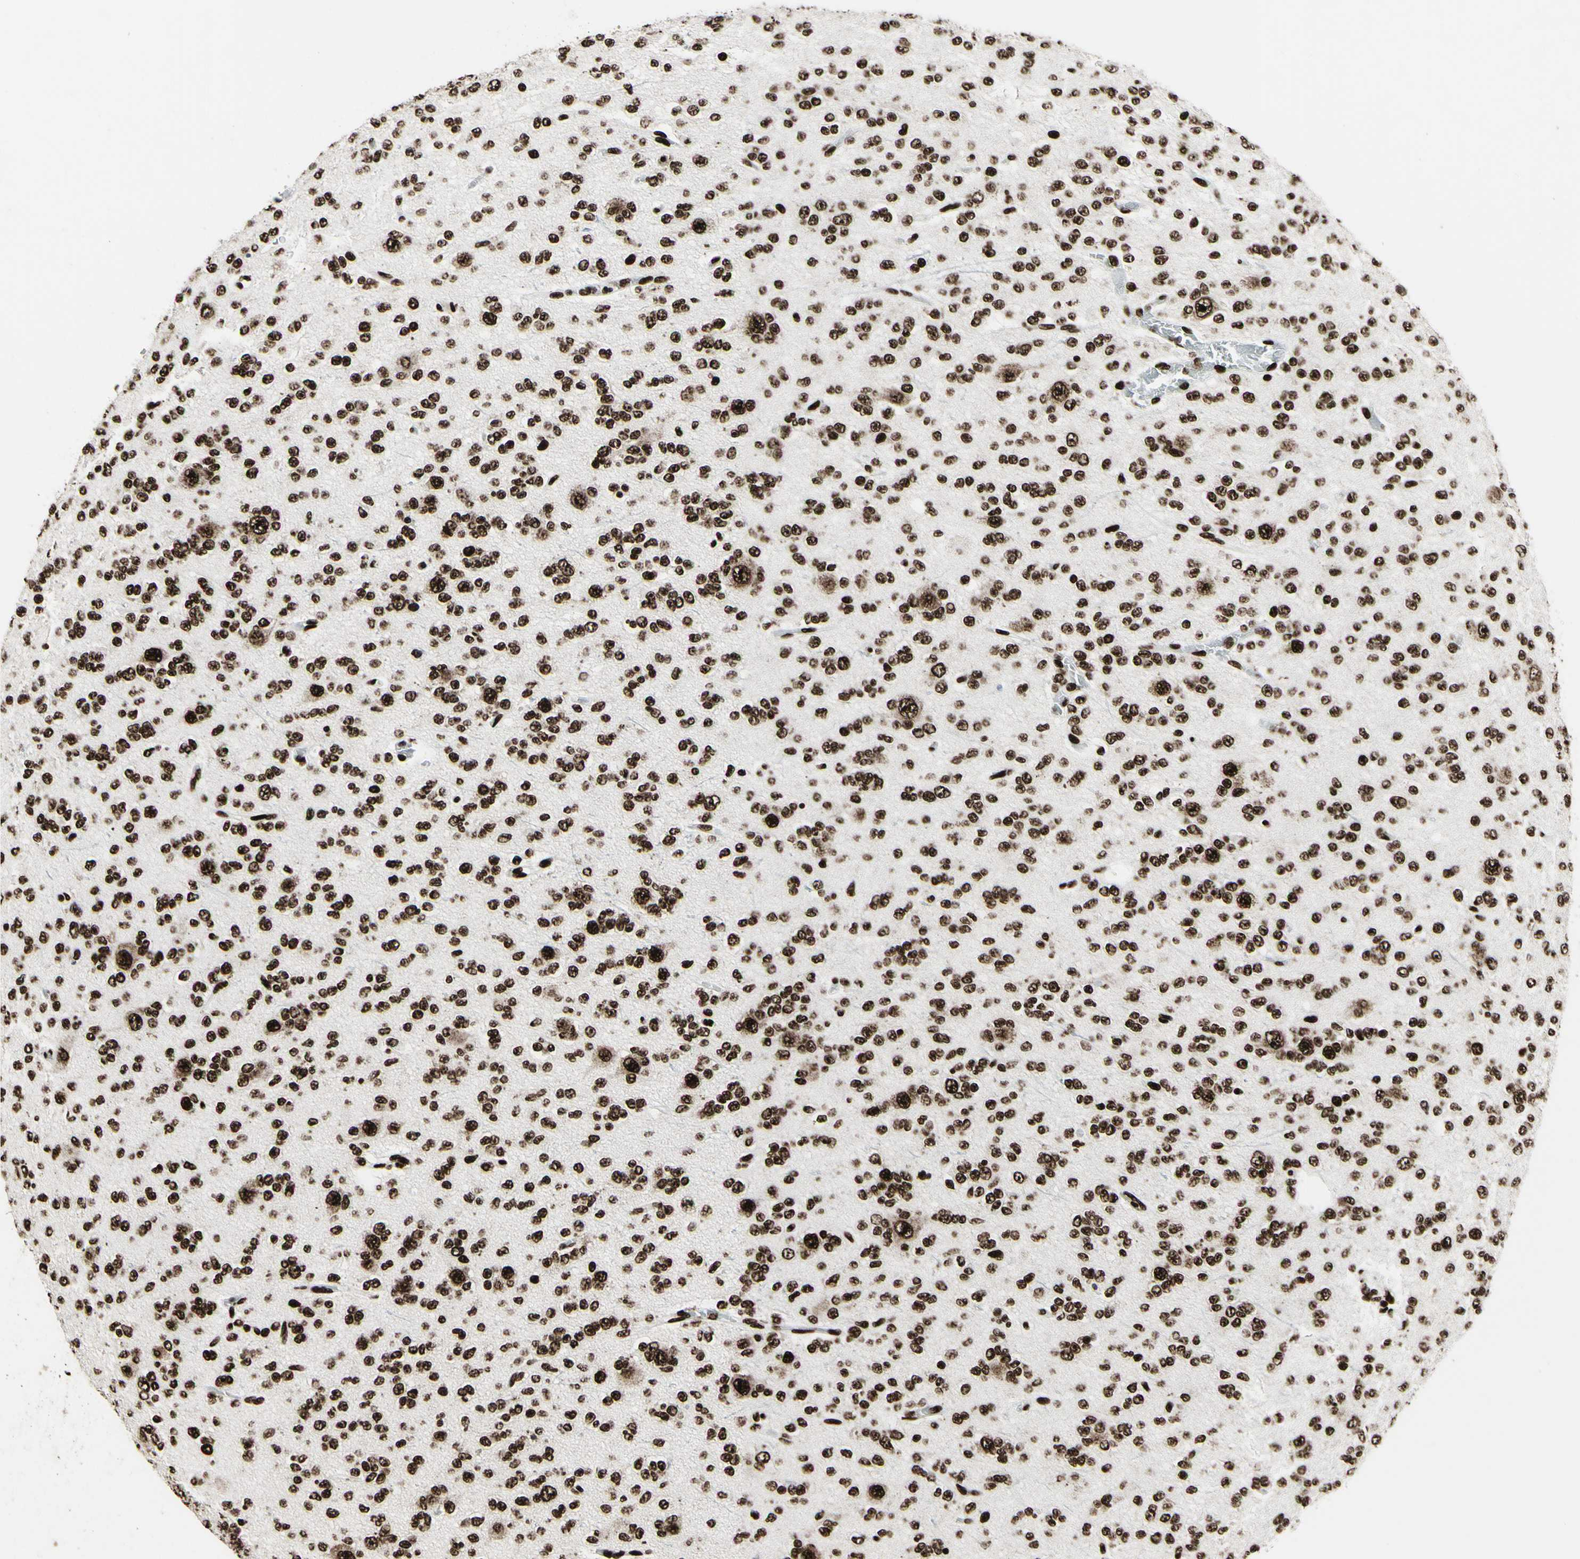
{"staining": {"intensity": "strong", "quantity": ">75%", "location": "nuclear"}, "tissue": "glioma", "cell_type": "Tumor cells", "image_type": "cancer", "snomed": [{"axis": "morphology", "description": "Glioma, malignant, Low grade"}, {"axis": "topography", "description": "Brain"}], "caption": "The immunohistochemical stain shows strong nuclear staining in tumor cells of malignant low-grade glioma tissue.", "gene": "U2AF2", "patient": {"sex": "male", "age": 38}}